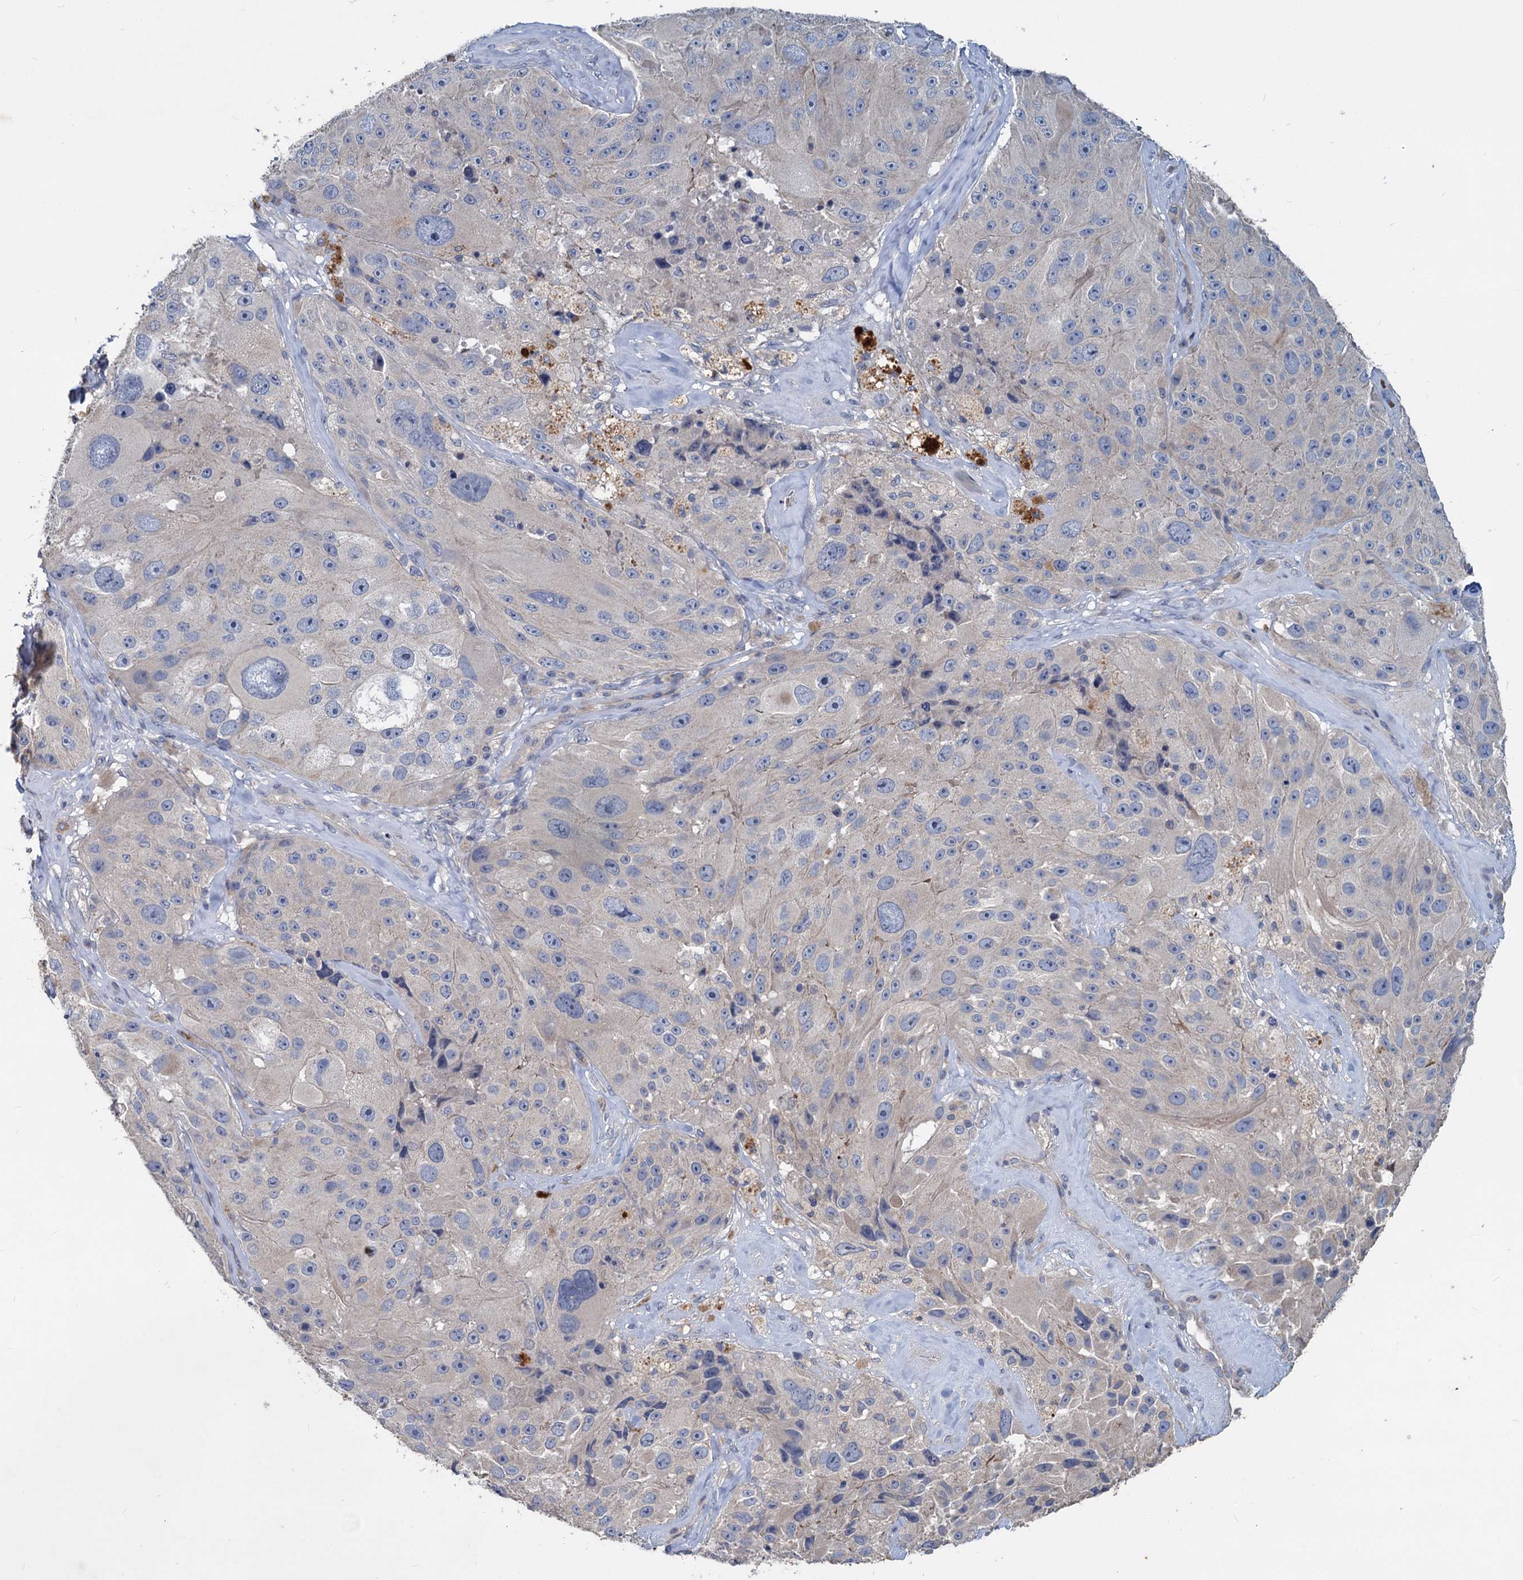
{"staining": {"intensity": "negative", "quantity": "none", "location": "none"}, "tissue": "melanoma", "cell_type": "Tumor cells", "image_type": "cancer", "snomed": [{"axis": "morphology", "description": "Malignant melanoma, Metastatic site"}, {"axis": "topography", "description": "Lymph node"}], "caption": "The histopathology image exhibits no staining of tumor cells in malignant melanoma (metastatic site). (Brightfield microscopy of DAB (3,3'-diaminobenzidine) immunohistochemistry (IHC) at high magnification).", "gene": "SLC2A7", "patient": {"sex": "male", "age": 62}}